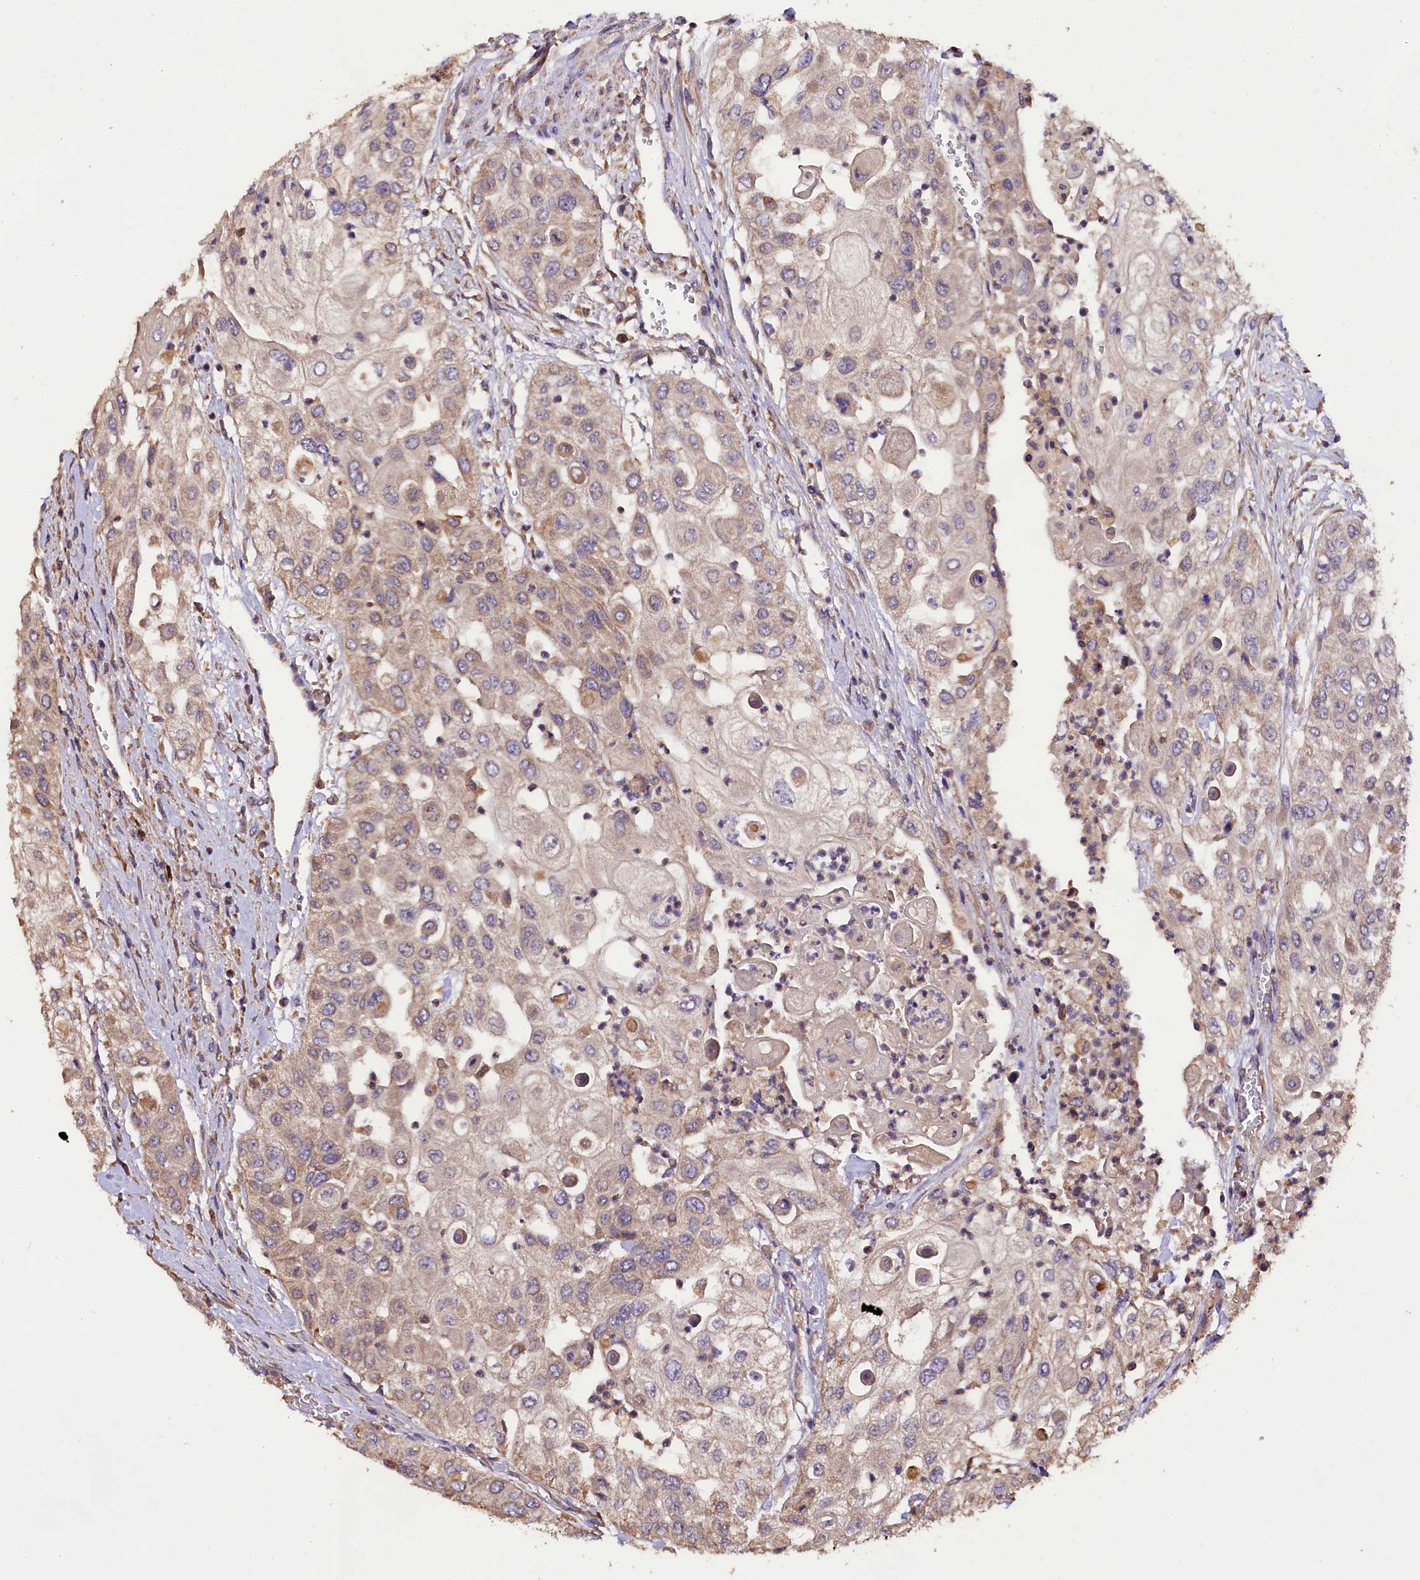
{"staining": {"intensity": "weak", "quantity": "25%-75%", "location": "cytoplasmic/membranous"}, "tissue": "urothelial cancer", "cell_type": "Tumor cells", "image_type": "cancer", "snomed": [{"axis": "morphology", "description": "Urothelial carcinoma, High grade"}, {"axis": "topography", "description": "Urinary bladder"}], "caption": "A brown stain shows weak cytoplasmic/membranous positivity of a protein in urothelial cancer tumor cells.", "gene": "ENKD1", "patient": {"sex": "female", "age": 79}}